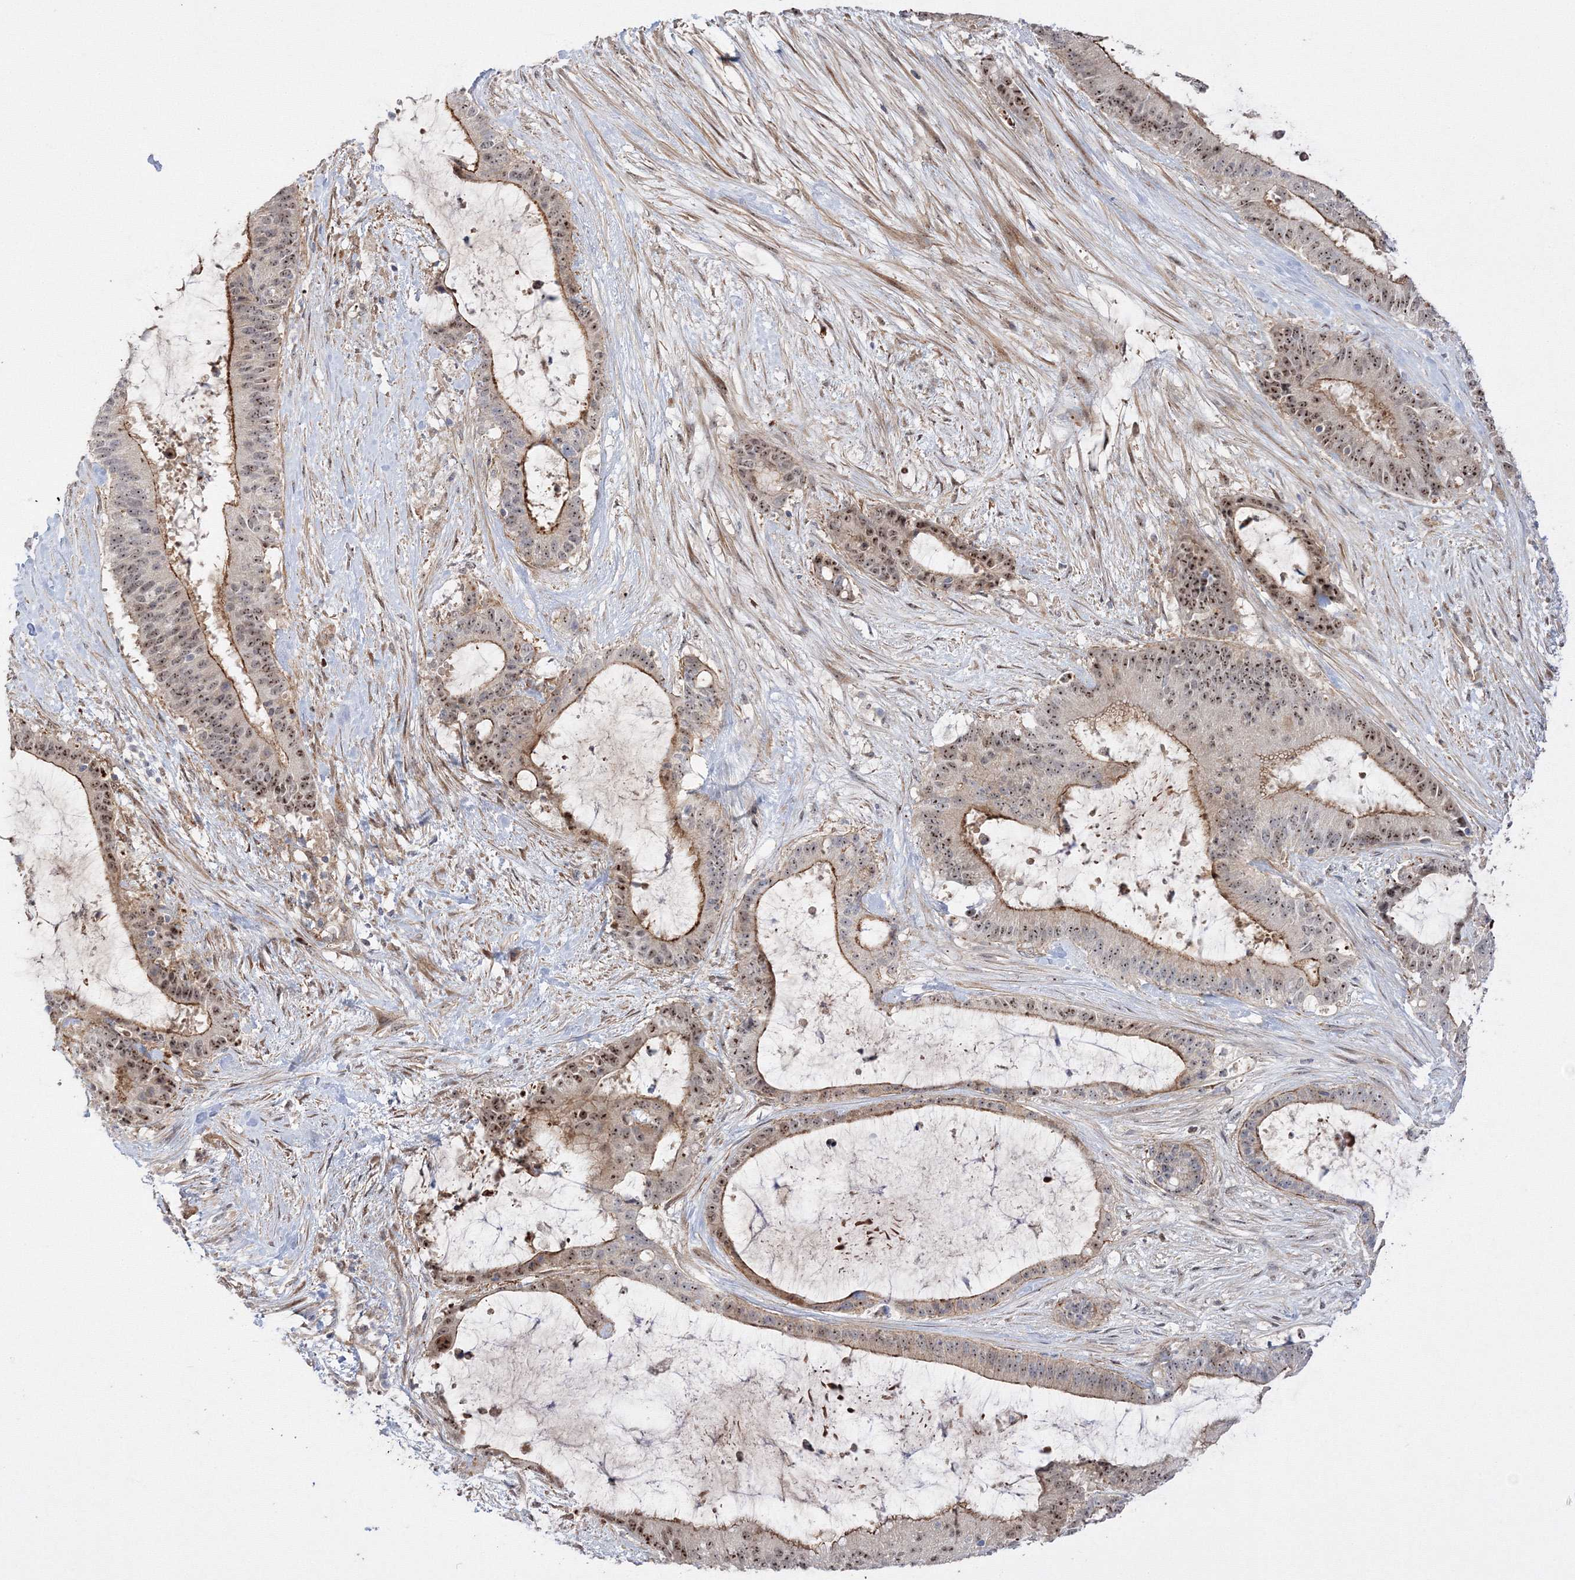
{"staining": {"intensity": "moderate", "quantity": ">75%", "location": "cytoplasmic/membranous,nuclear"}, "tissue": "liver cancer", "cell_type": "Tumor cells", "image_type": "cancer", "snomed": [{"axis": "morphology", "description": "Normal tissue, NOS"}, {"axis": "morphology", "description": "Cholangiocarcinoma"}, {"axis": "topography", "description": "Liver"}, {"axis": "topography", "description": "Peripheral nerve tissue"}], "caption": "Cholangiocarcinoma (liver) was stained to show a protein in brown. There is medium levels of moderate cytoplasmic/membranous and nuclear expression in approximately >75% of tumor cells. (DAB = brown stain, brightfield microscopy at high magnification).", "gene": "NPM3", "patient": {"sex": "female", "age": 73}}